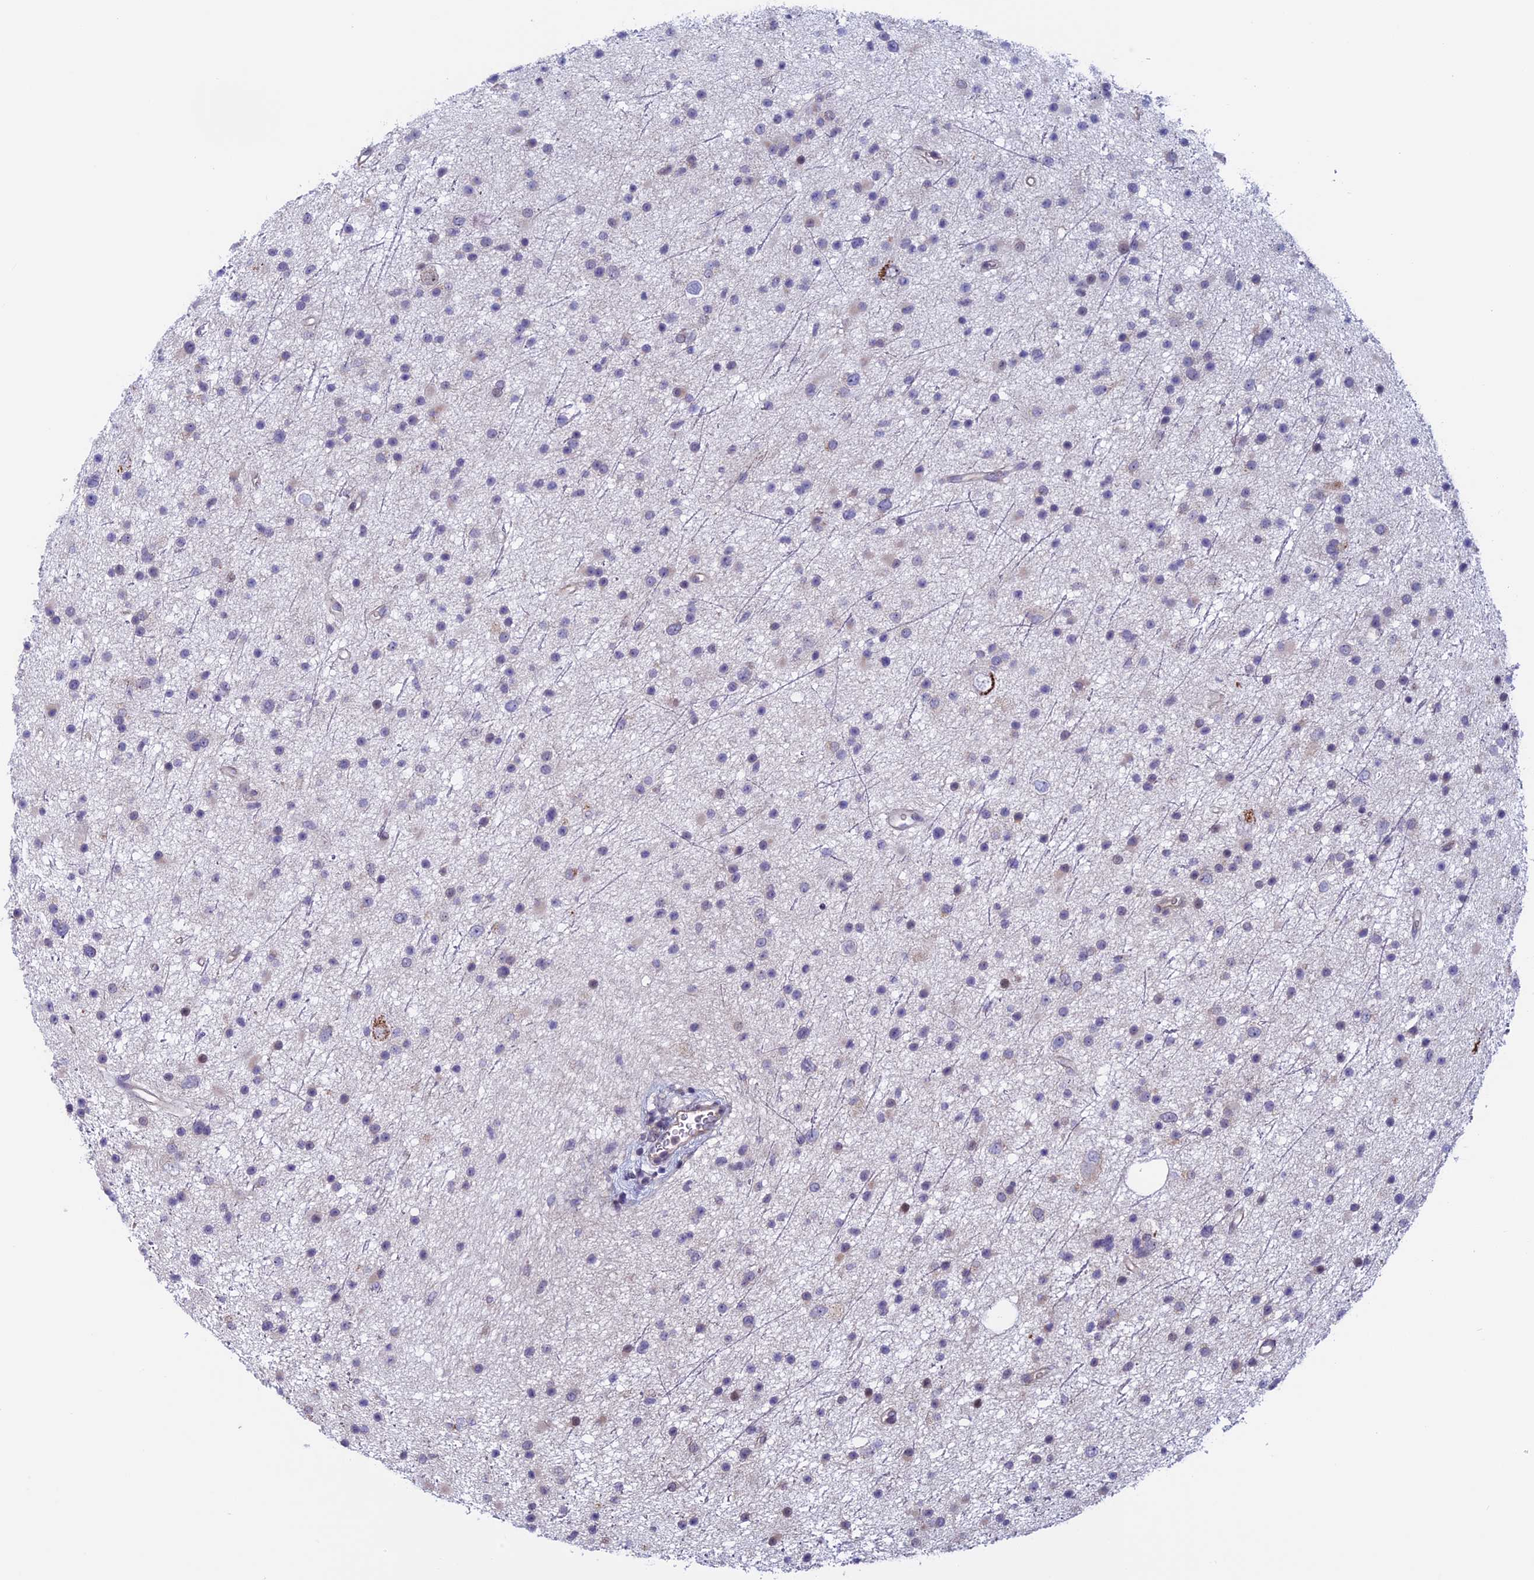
{"staining": {"intensity": "negative", "quantity": "none", "location": "none"}, "tissue": "glioma", "cell_type": "Tumor cells", "image_type": "cancer", "snomed": [{"axis": "morphology", "description": "Glioma, malignant, Low grade"}, {"axis": "topography", "description": "Cerebral cortex"}], "caption": "This is a histopathology image of immunohistochemistry (IHC) staining of glioma, which shows no staining in tumor cells.", "gene": "SLC1A6", "patient": {"sex": "female", "age": 39}}